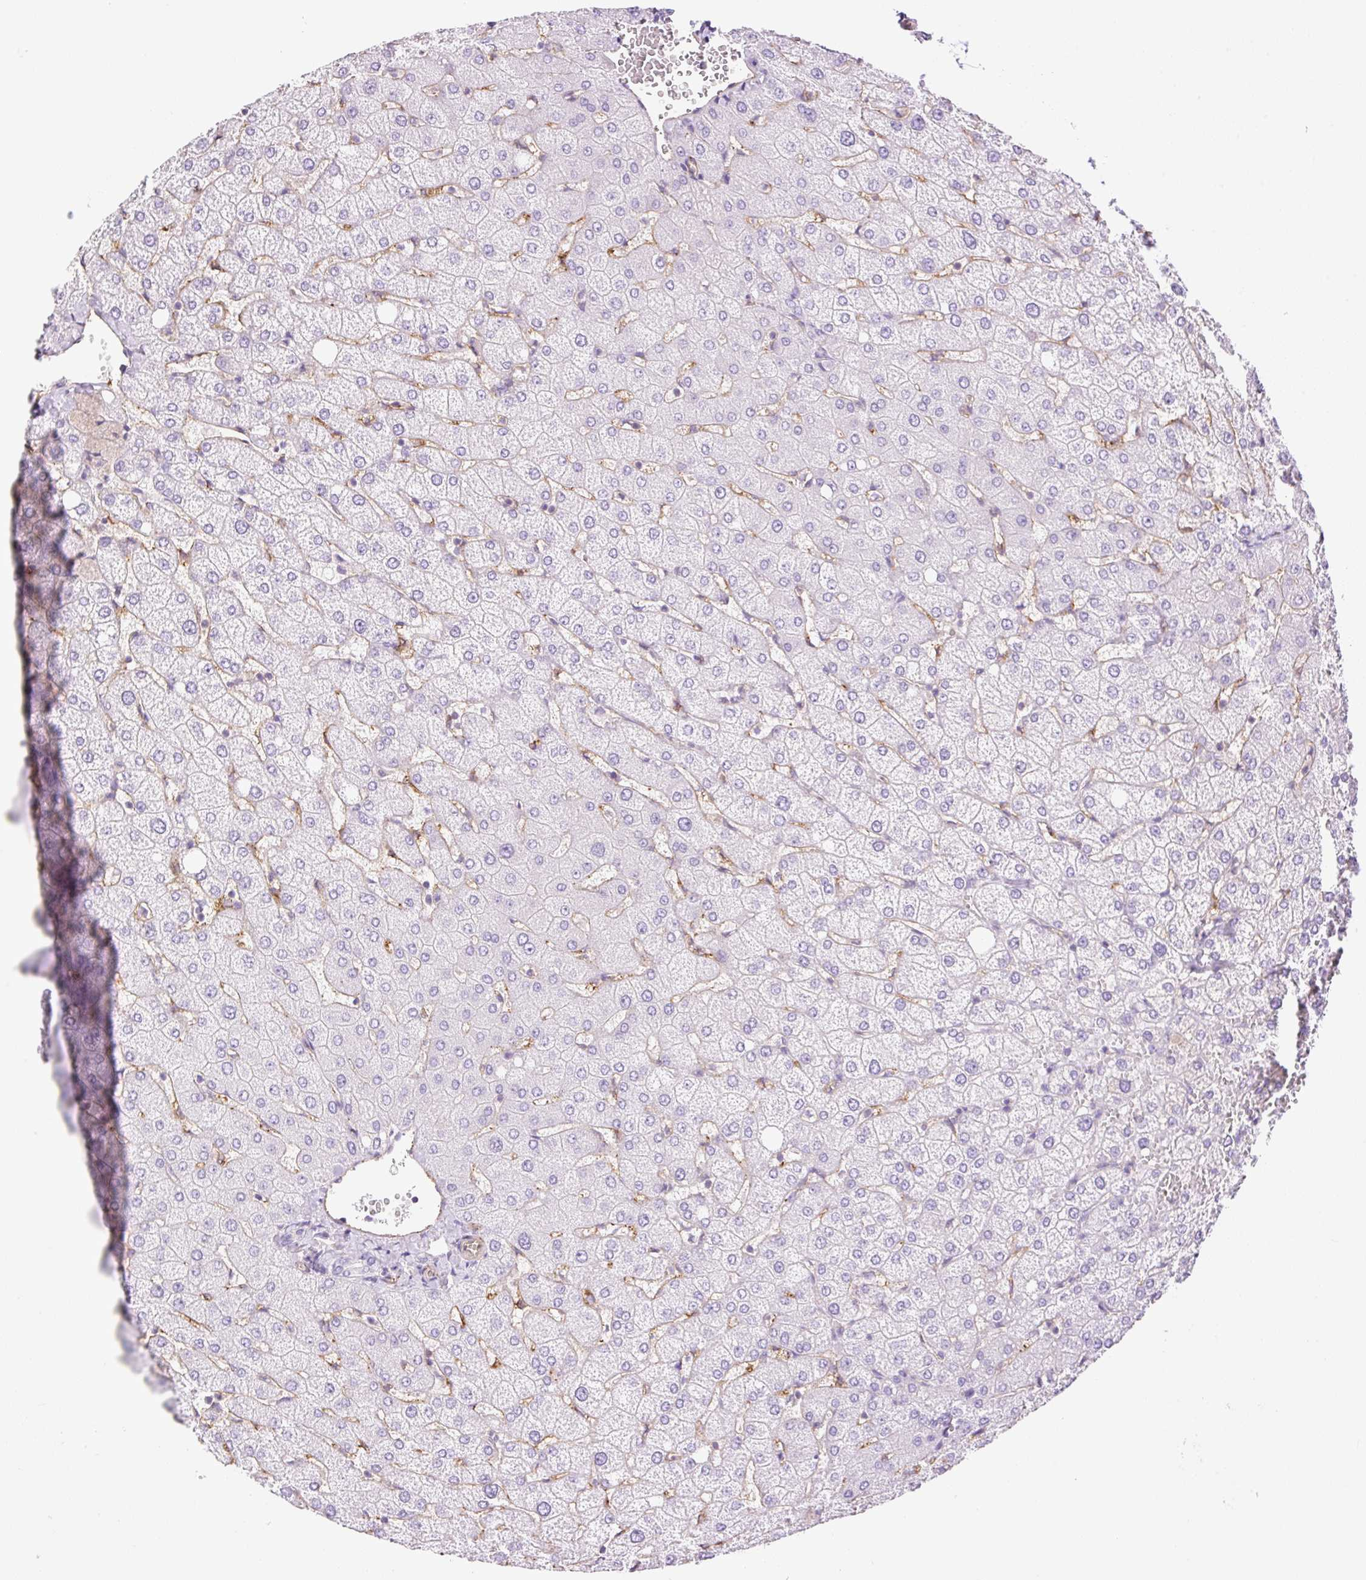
{"staining": {"intensity": "negative", "quantity": "none", "location": "none"}, "tissue": "liver", "cell_type": "Cholangiocytes", "image_type": "normal", "snomed": [{"axis": "morphology", "description": "Normal tissue, NOS"}, {"axis": "topography", "description": "Liver"}], "caption": "The photomicrograph shows no staining of cholangiocytes in unremarkable liver. (DAB (3,3'-diaminobenzidine) IHC, high magnification).", "gene": "EHD1", "patient": {"sex": "female", "age": 54}}